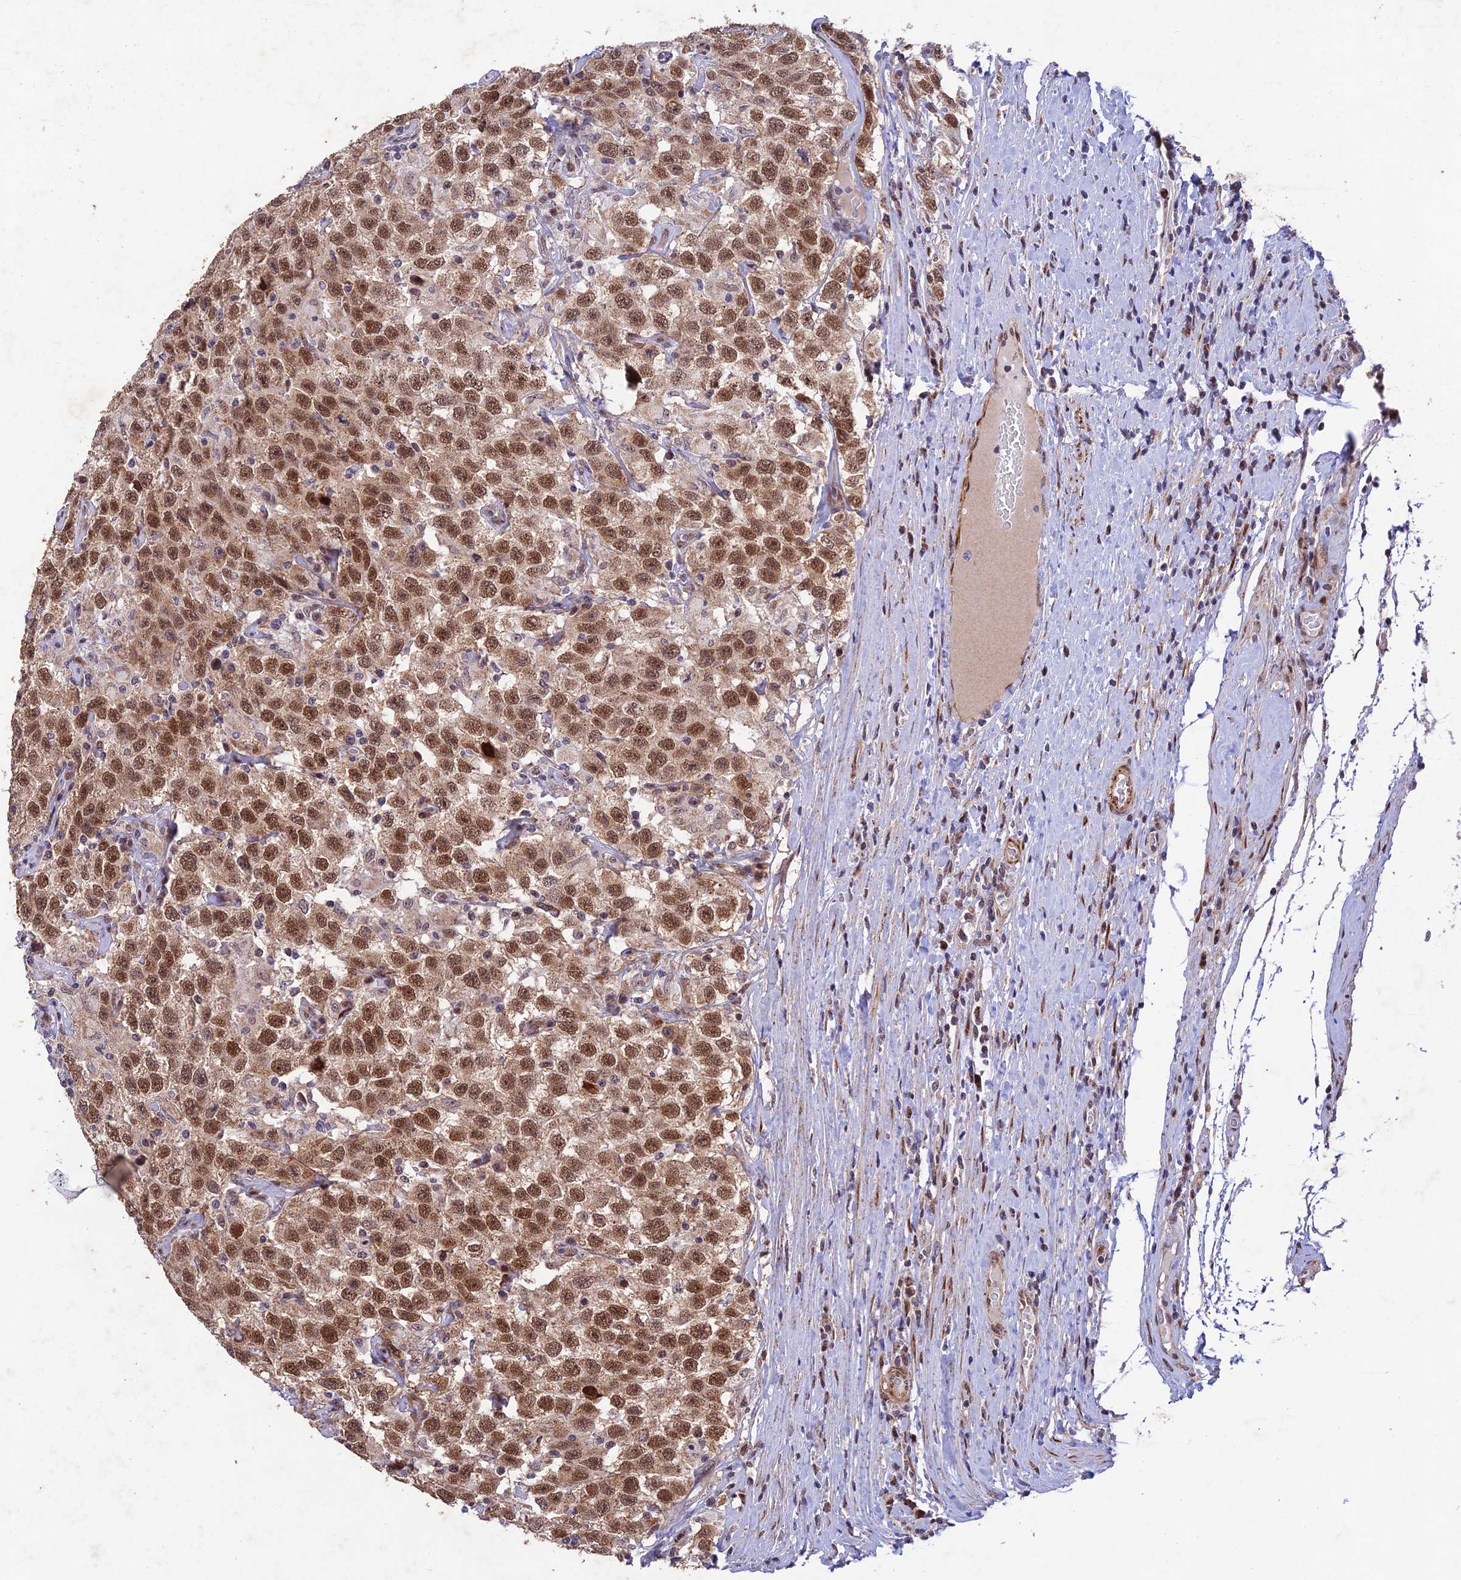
{"staining": {"intensity": "moderate", "quantity": ">75%", "location": "nuclear"}, "tissue": "testis cancer", "cell_type": "Tumor cells", "image_type": "cancer", "snomed": [{"axis": "morphology", "description": "Seminoma, NOS"}, {"axis": "topography", "description": "Testis"}], "caption": "Immunohistochemistry (IHC) (DAB (3,3'-diaminobenzidine)) staining of human testis cancer (seminoma) reveals moderate nuclear protein positivity in about >75% of tumor cells.", "gene": "WDR55", "patient": {"sex": "male", "age": 41}}